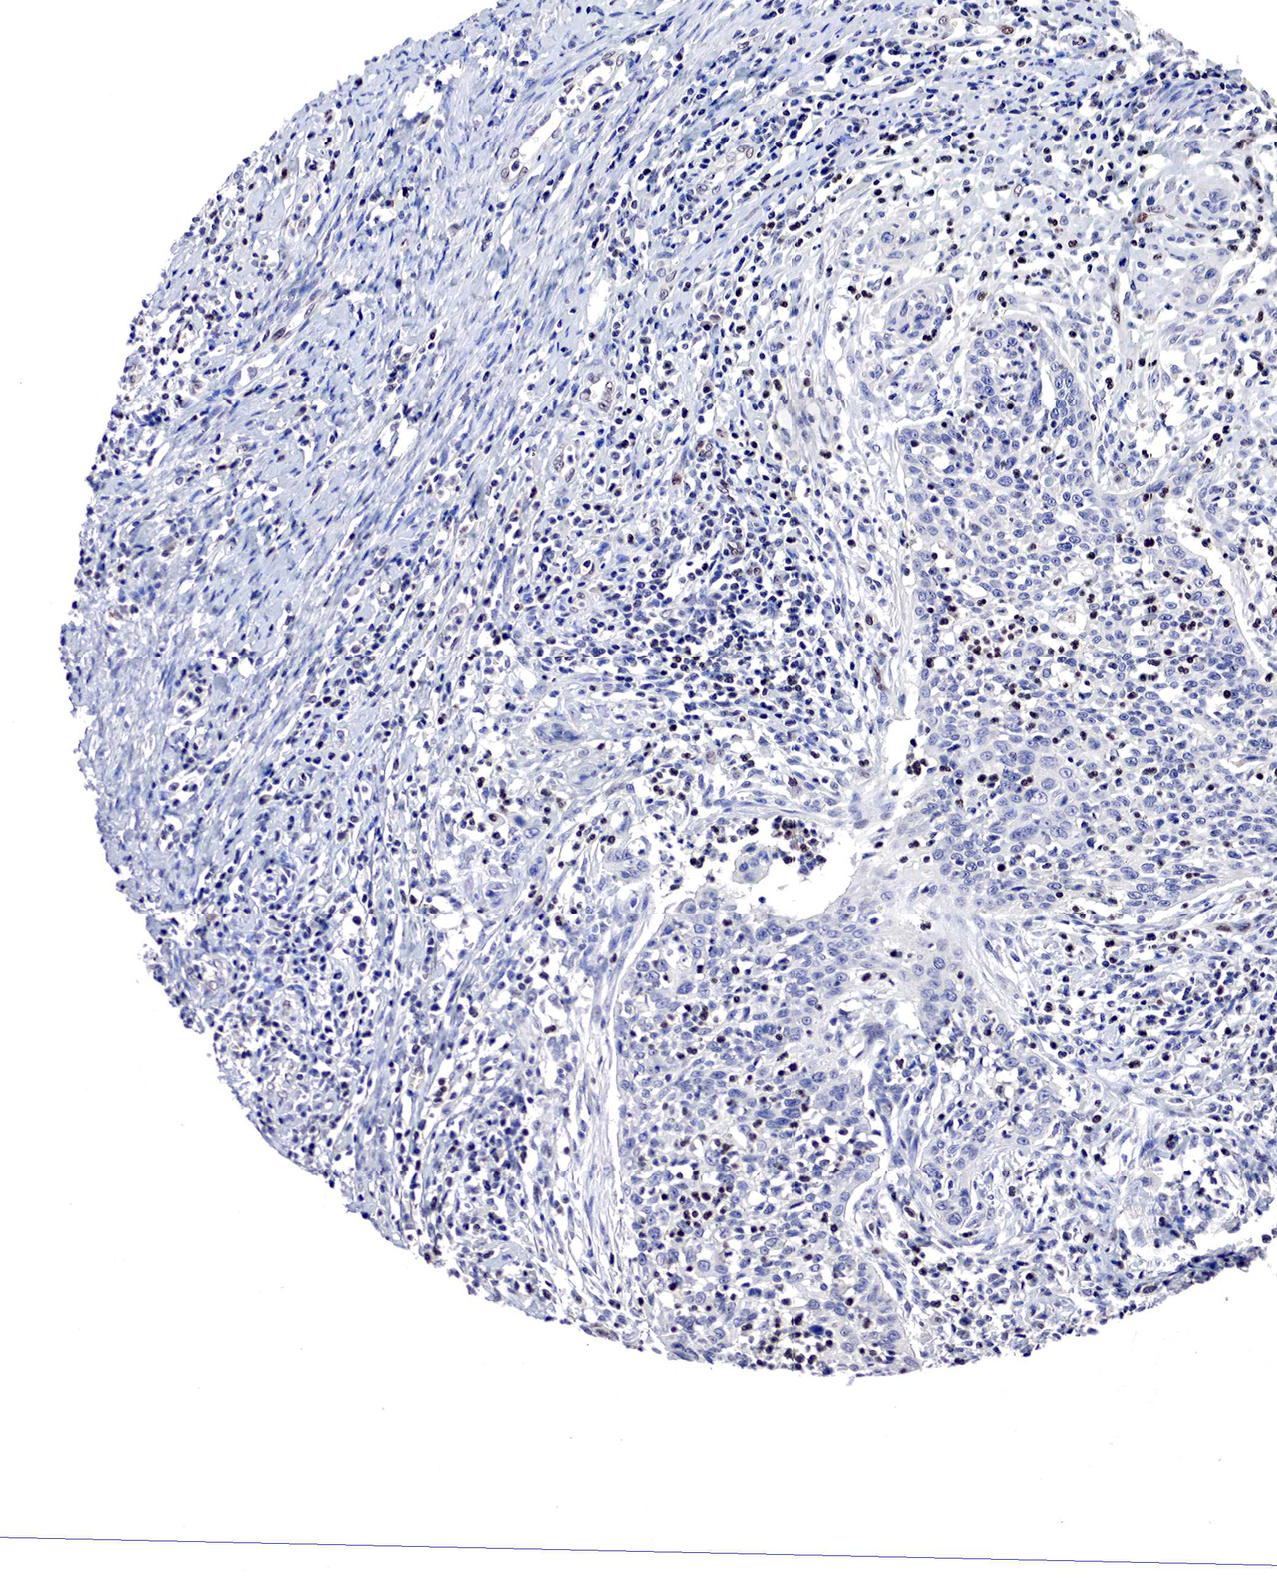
{"staining": {"intensity": "negative", "quantity": "none", "location": "none"}, "tissue": "cervical cancer", "cell_type": "Tumor cells", "image_type": "cancer", "snomed": [{"axis": "morphology", "description": "Squamous cell carcinoma, NOS"}, {"axis": "topography", "description": "Cervix"}], "caption": "This histopathology image is of cervical squamous cell carcinoma stained with immunohistochemistry to label a protein in brown with the nuclei are counter-stained blue. There is no staining in tumor cells. (Stains: DAB (3,3'-diaminobenzidine) IHC with hematoxylin counter stain, Microscopy: brightfield microscopy at high magnification).", "gene": "DACH2", "patient": {"sex": "female", "age": 41}}